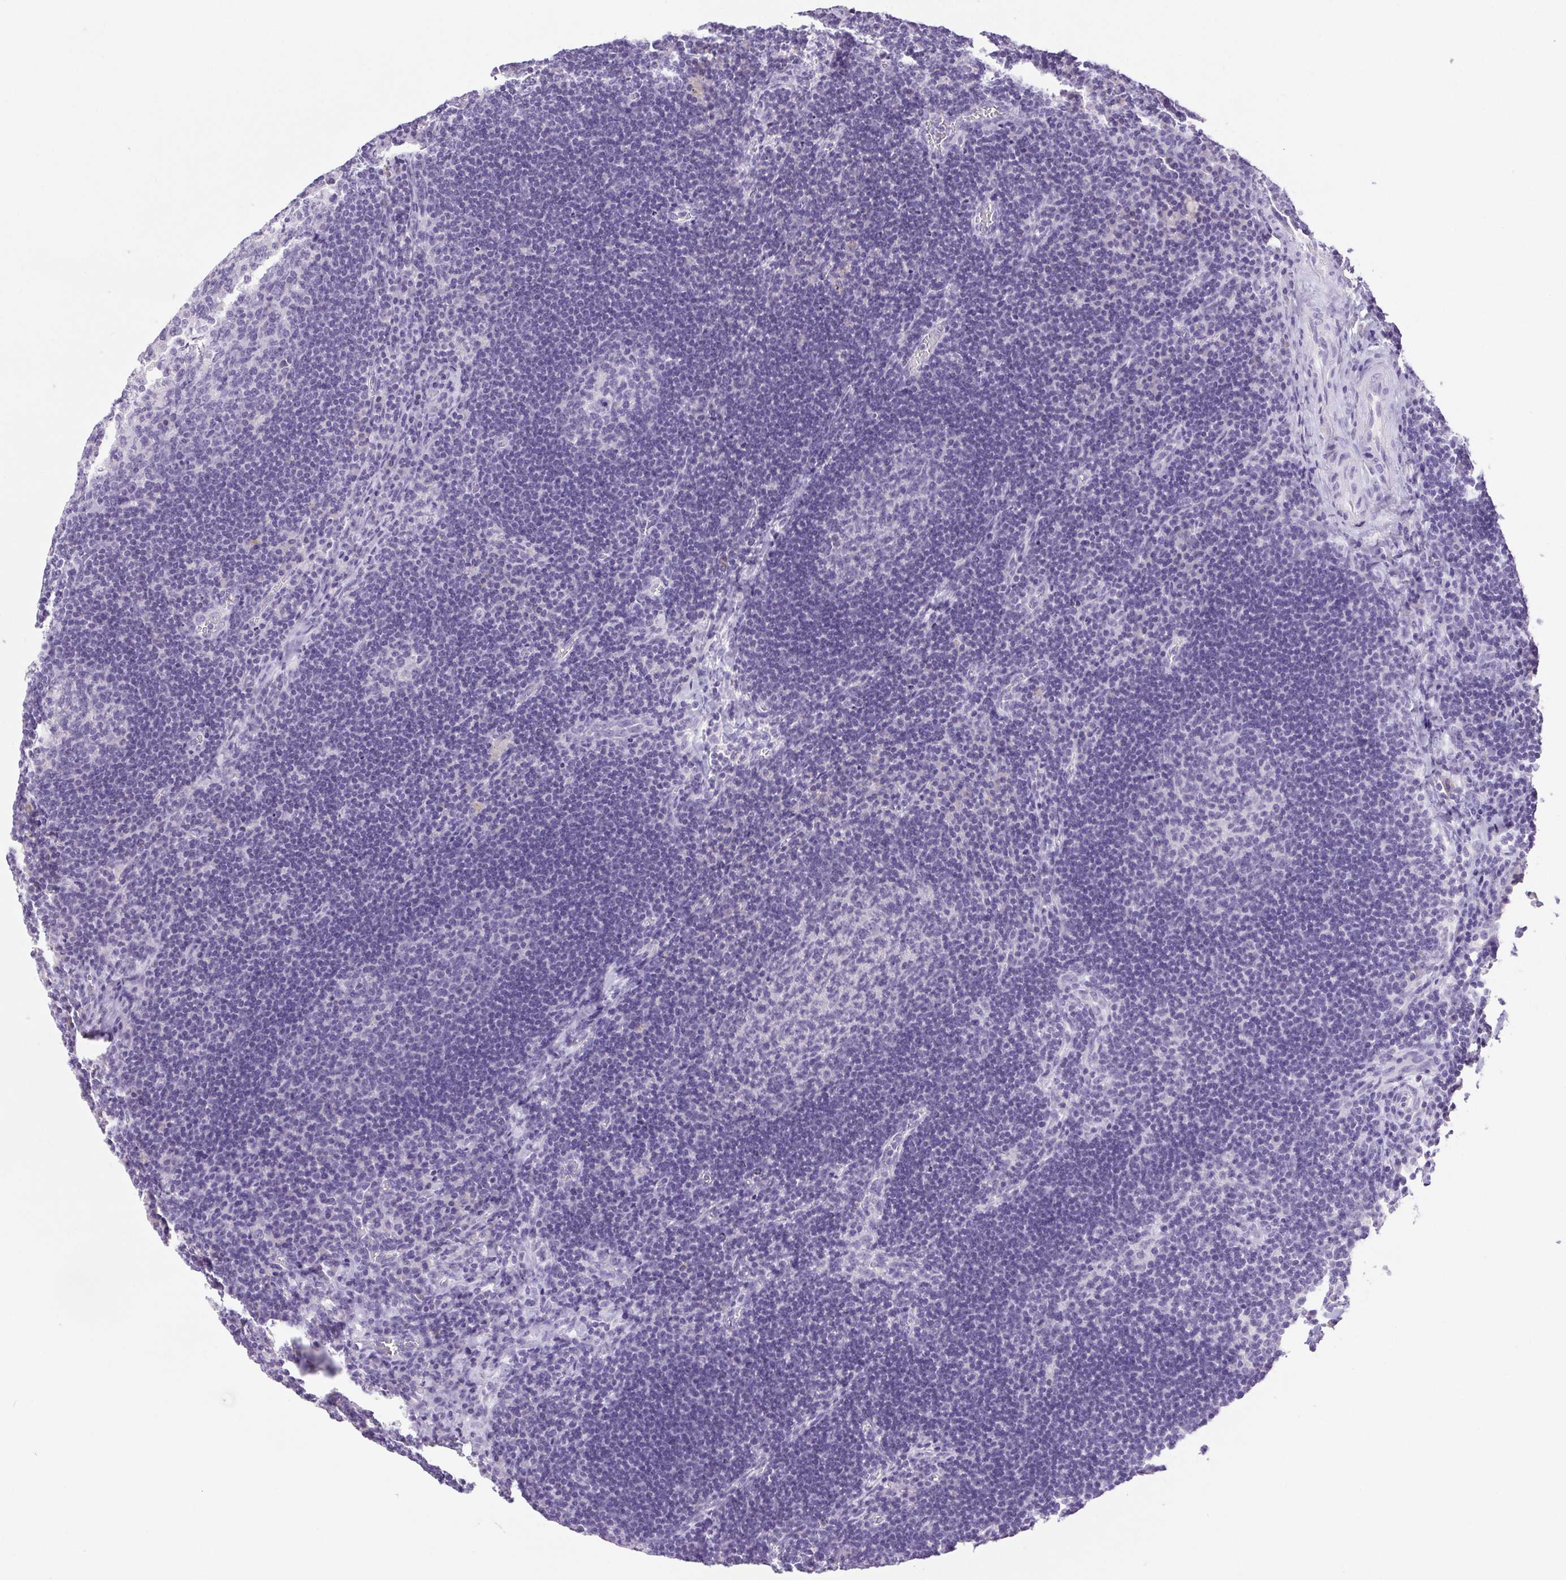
{"staining": {"intensity": "negative", "quantity": "none", "location": "none"}, "tissue": "lymph node", "cell_type": "Germinal center cells", "image_type": "normal", "snomed": [{"axis": "morphology", "description": "Normal tissue, NOS"}, {"axis": "topography", "description": "Lymph node"}], "caption": "Germinal center cells show no significant protein positivity in unremarkable lymph node.", "gene": "PAPPA2", "patient": {"sex": "male", "age": 67}}